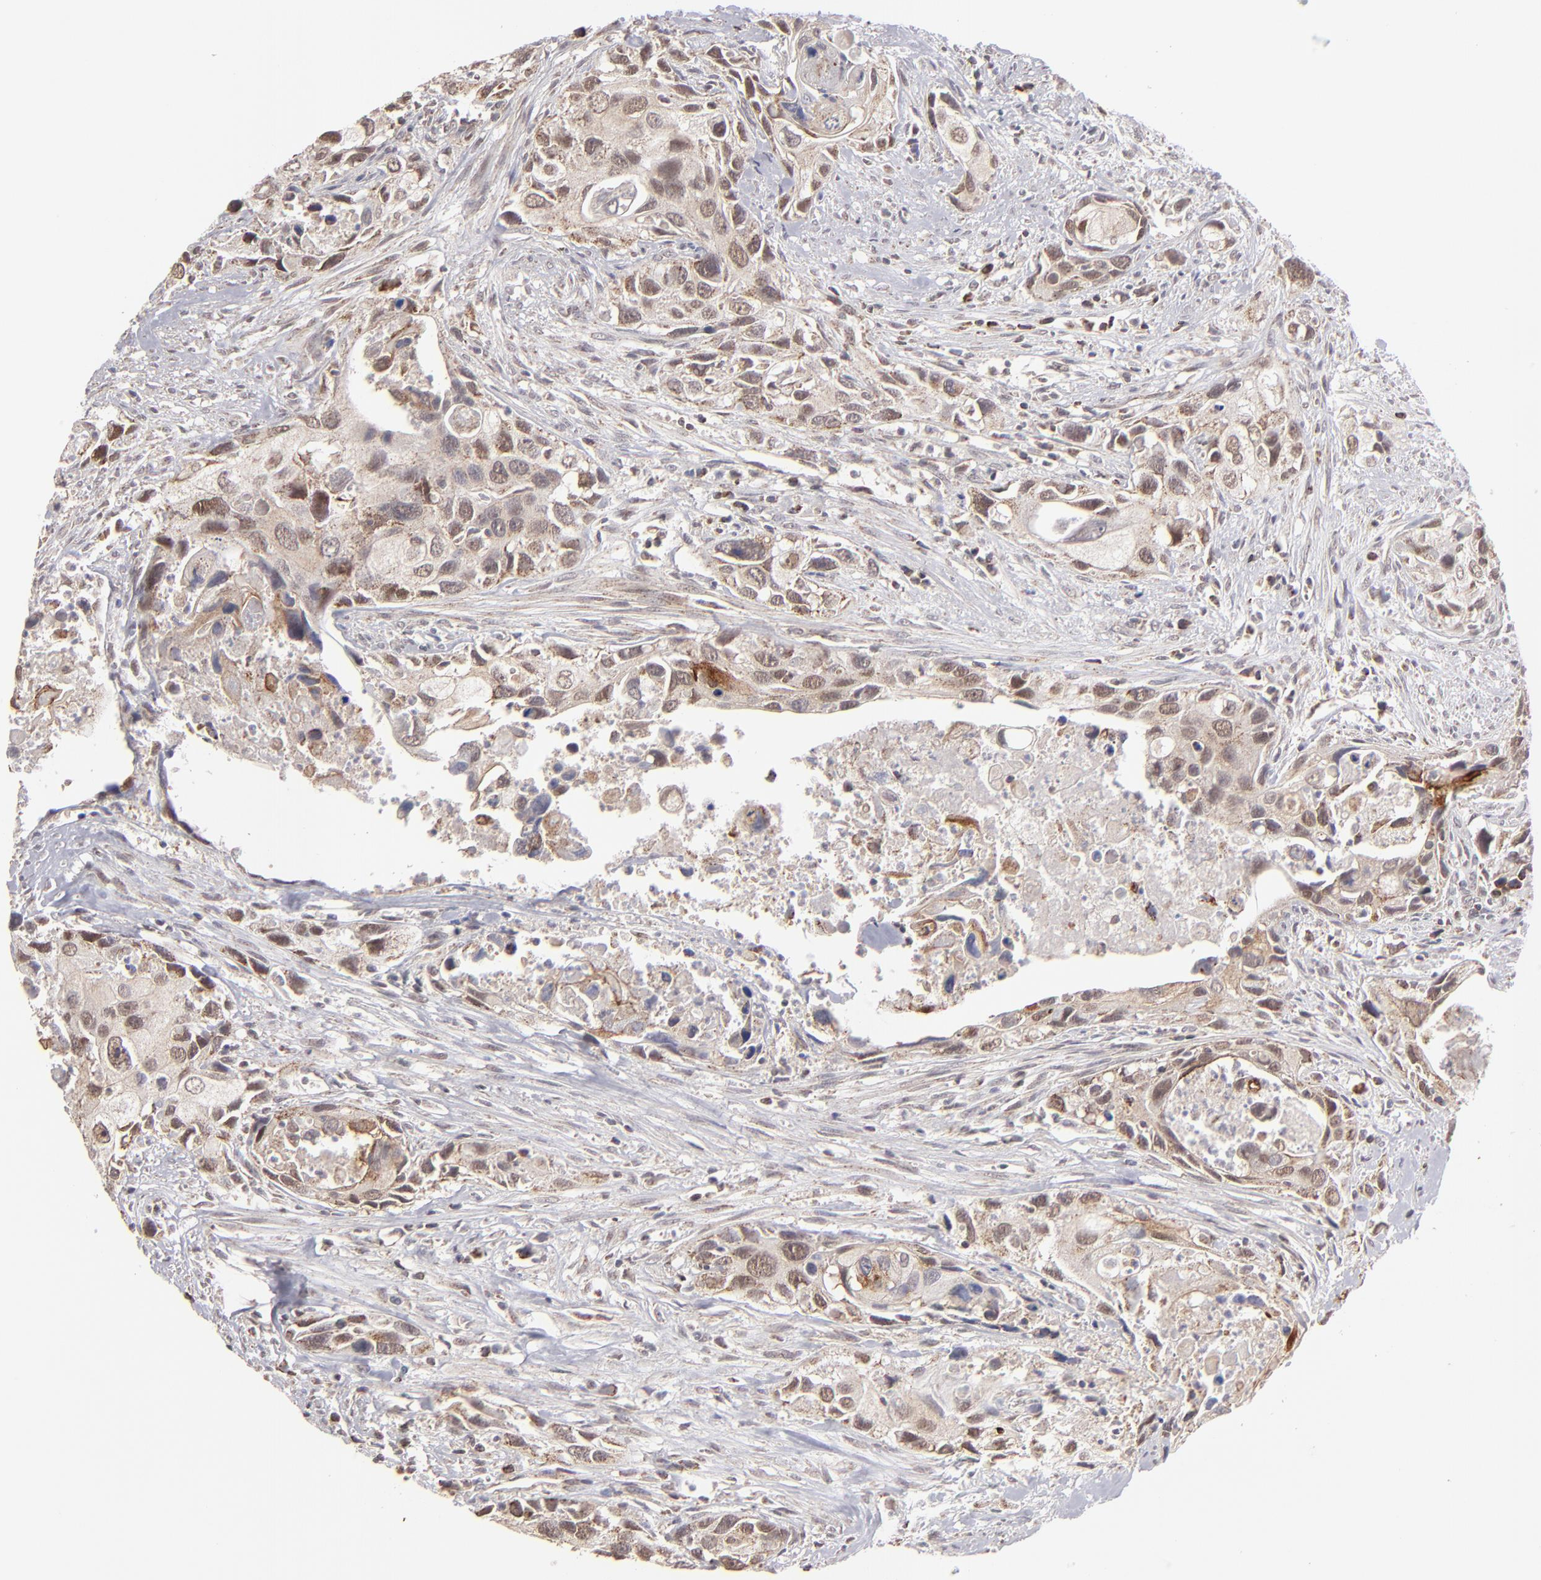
{"staining": {"intensity": "weak", "quantity": ">75%", "location": "cytoplasmic/membranous,nuclear"}, "tissue": "urothelial cancer", "cell_type": "Tumor cells", "image_type": "cancer", "snomed": [{"axis": "morphology", "description": "Urothelial carcinoma, High grade"}, {"axis": "topography", "description": "Urinary bladder"}], "caption": "Urothelial cancer stained with DAB (3,3'-diaminobenzidine) immunohistochemistry demonstrates low levels of weak cytoplasmic/membranous and nuclear expression in approximately >75% of tumor cells. The protein of interest is shown in brown color, while the nuclei are stained blue.", "gene": "SLC15A1", "patient": {"sex": "male", "age": 71}}